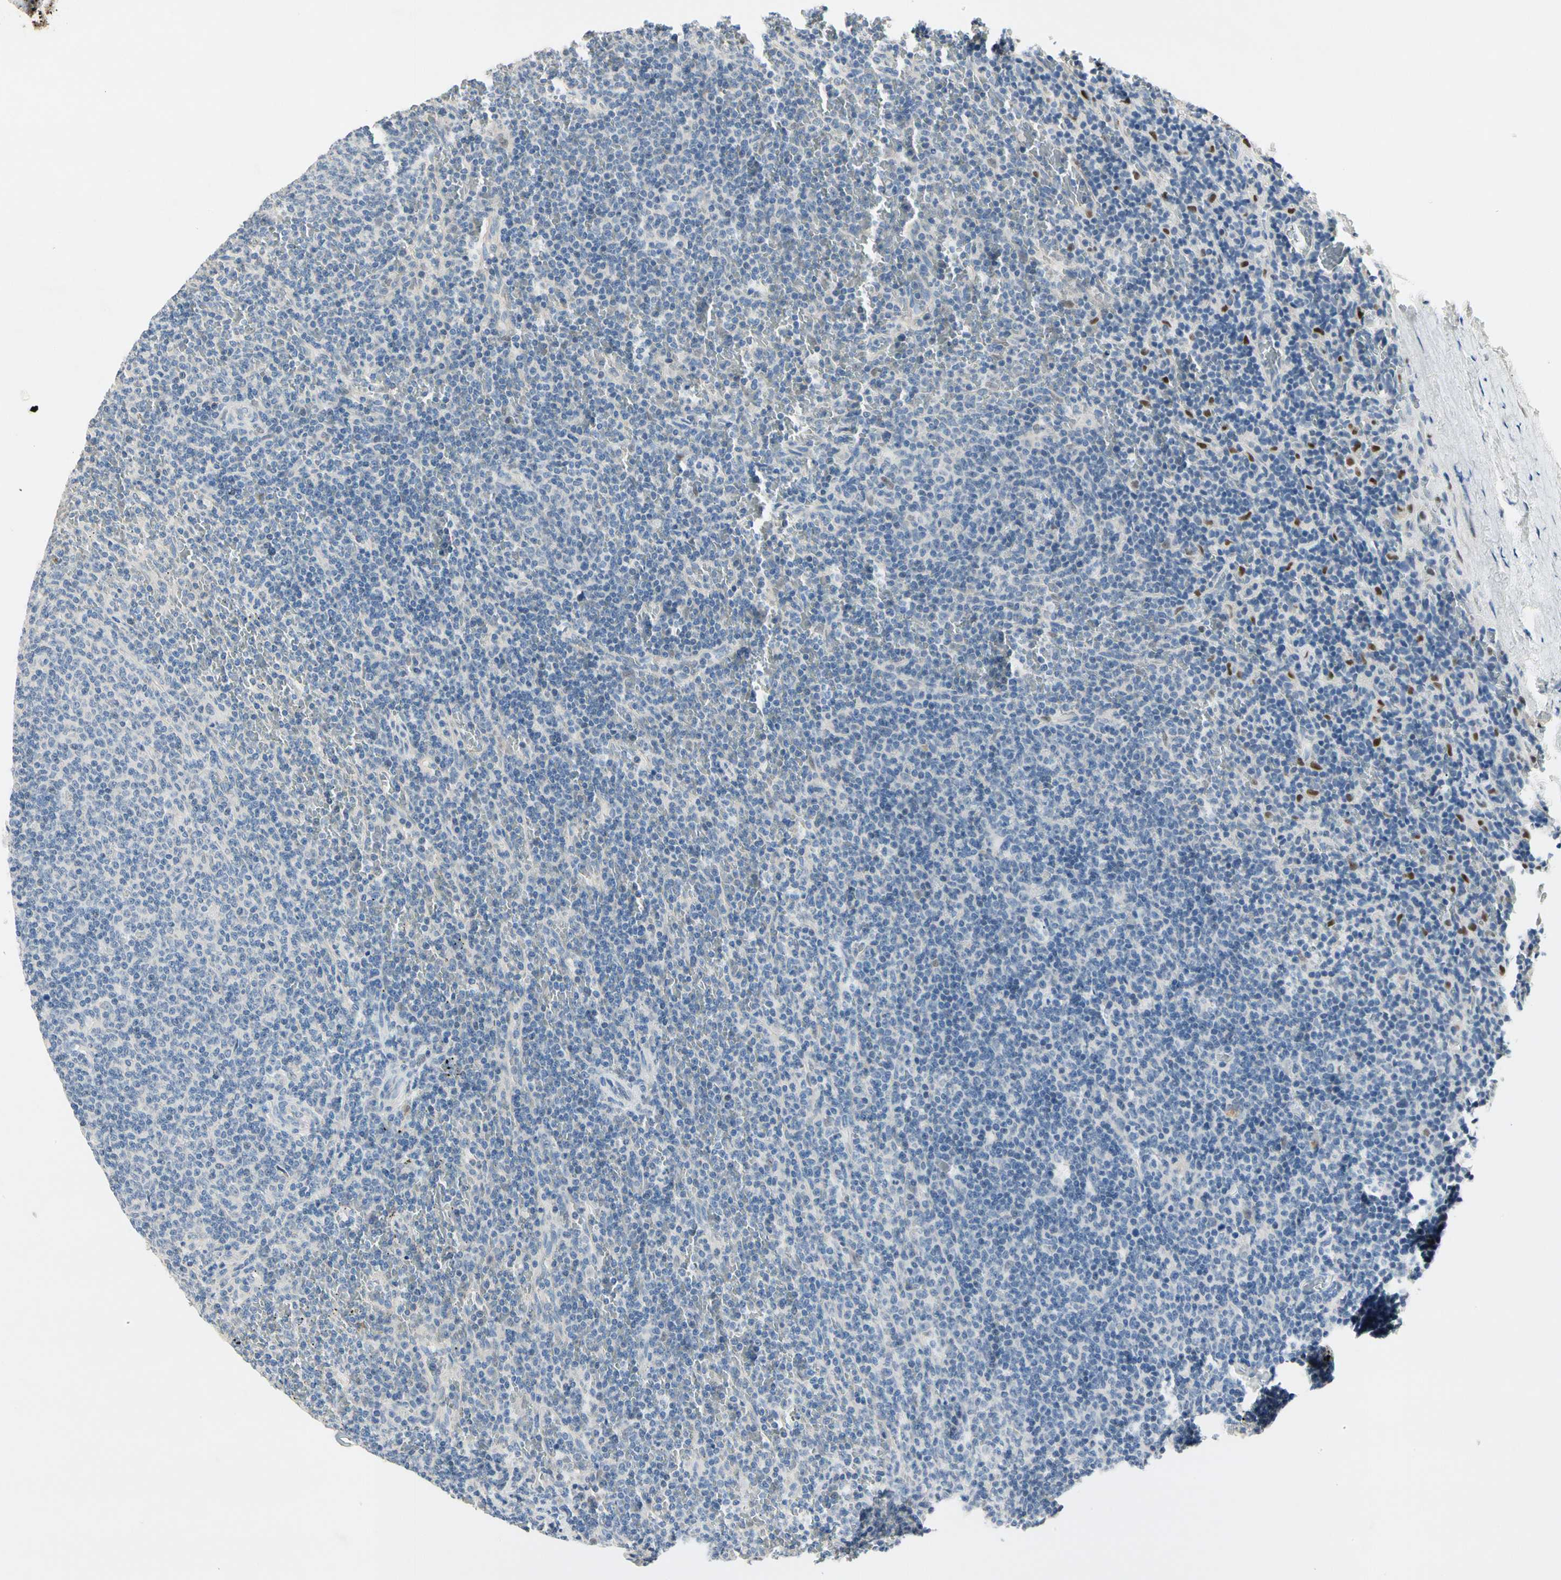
{"staining": {"intensity": "negative", "quantity": "none", "location": "none"}, "tissue": "lymphoma", "cell_type": "Tumor cells", "image_type": "cancer", "snomed": [{"axis": "morphology", "description": "Malignant lymphoma, non-Hodgkin's type, Low grade"}, {"axis": "topography", "description": "Spleen"}], "caption": "Protein analysis of malignant lymphoma, non-Hodgkin's type (low-grade) exhibits no significant positivity in tumor cells. (Immunohistochemistry, brightfield microscopy, high magnification).", "gene": "ECRG4", "patient": {"sex": "female", "age": 50}}